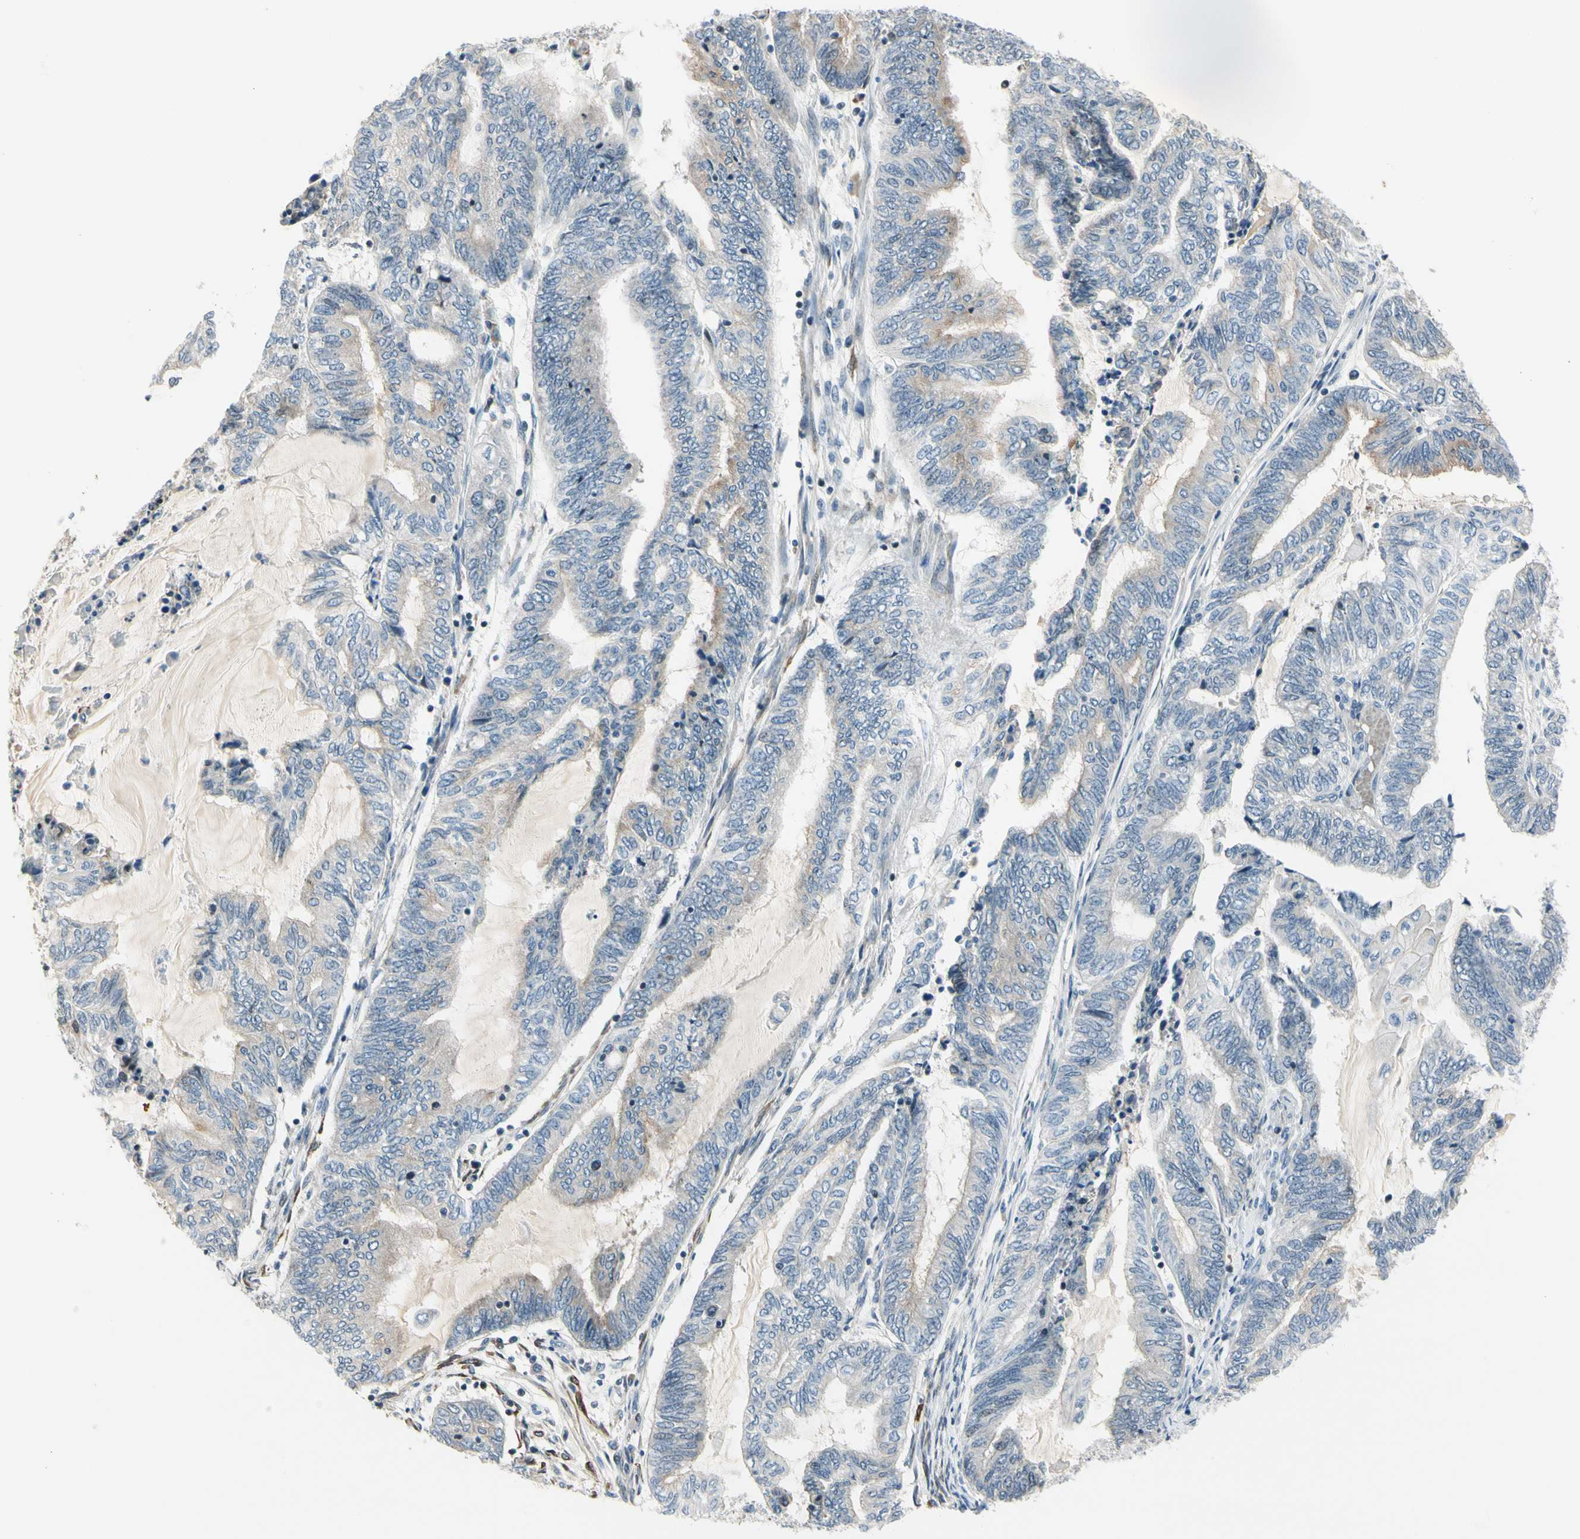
{"staining": {"intensity": "weak", "quantity": "<25%", "location": "cytoplasmic/membranous"}, "tissue": "endometrial cancer", "cell_type": "Tumor cells", "image_type": "cancer", "snomed": [{"axis": "morphology", "description": "Adenocarcinoma, NOS"}, {"axis": "topography", "description": "Uterus"}, {"axis": "topography", "description": "Endometrium"}], "caption": "High magnification brightfield microscopy of adenocarcinoma (endometrial) stained with DAB (brown) and counterstained with hematoxylin (blue): tumor cells show no significant positivity.", "gene": "NPDC1", "patient": {"sex": "female", "age": 70}}